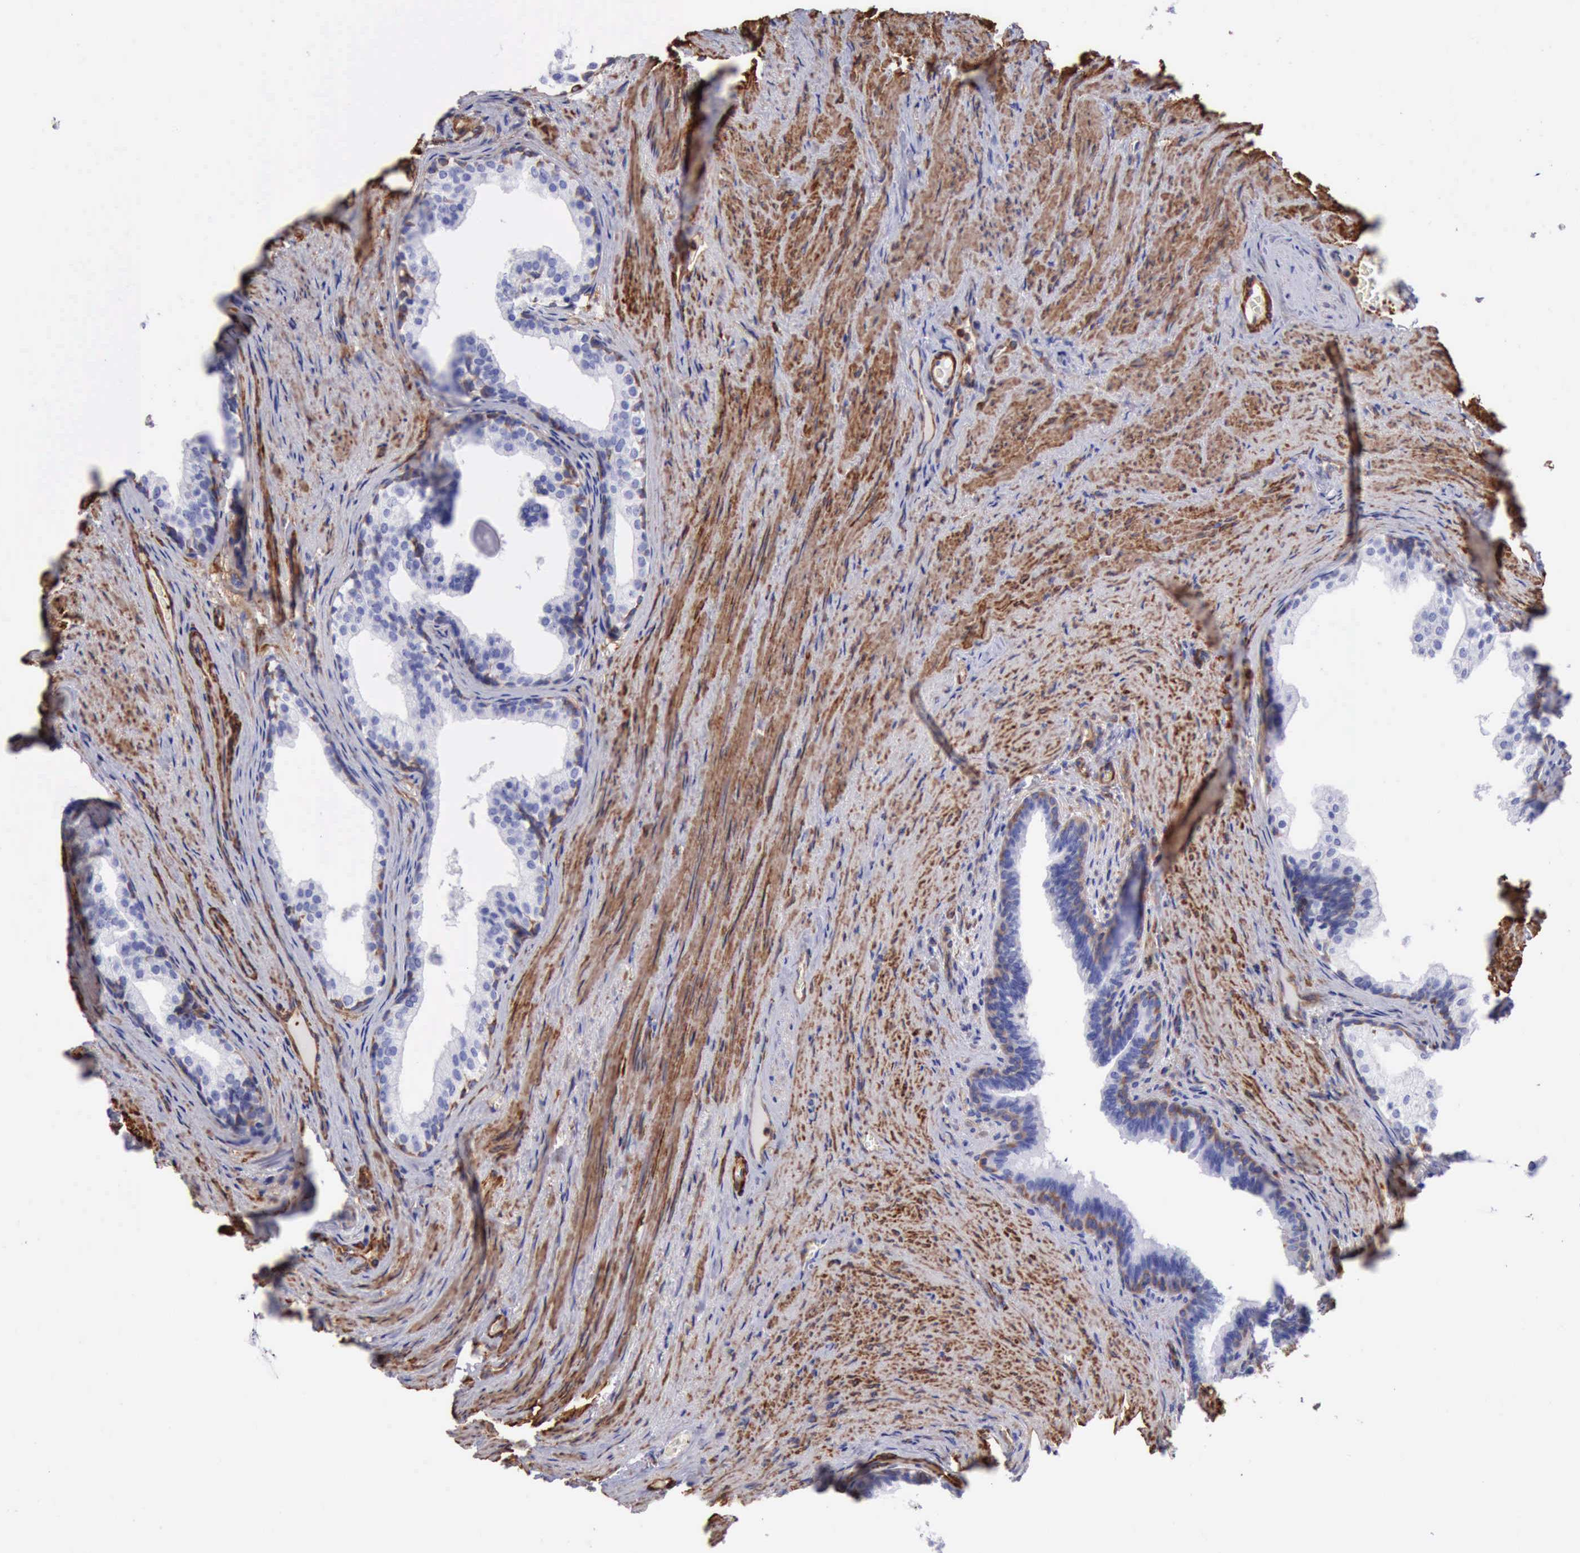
{"staining": {"intensity": "negative", "quantity": "none", "location": "none"}, "tissue": "prostate cancer", "cell_type": "Tumor cells", "image_type": "cancer", "snomed": [{"axis": "morphology", "description": "Adenocarcinoma, Medium grade"}, {"axis": "topography", "description": "Prostate"}], "caption": "Prostate adenocarcinoma (medium-grade) stained for a protein using immunohistochemistry (IHC) exhibits no positivity tumor cells.", "gene": "FLNA", "patient": {"sex": "male", "age": 60}}